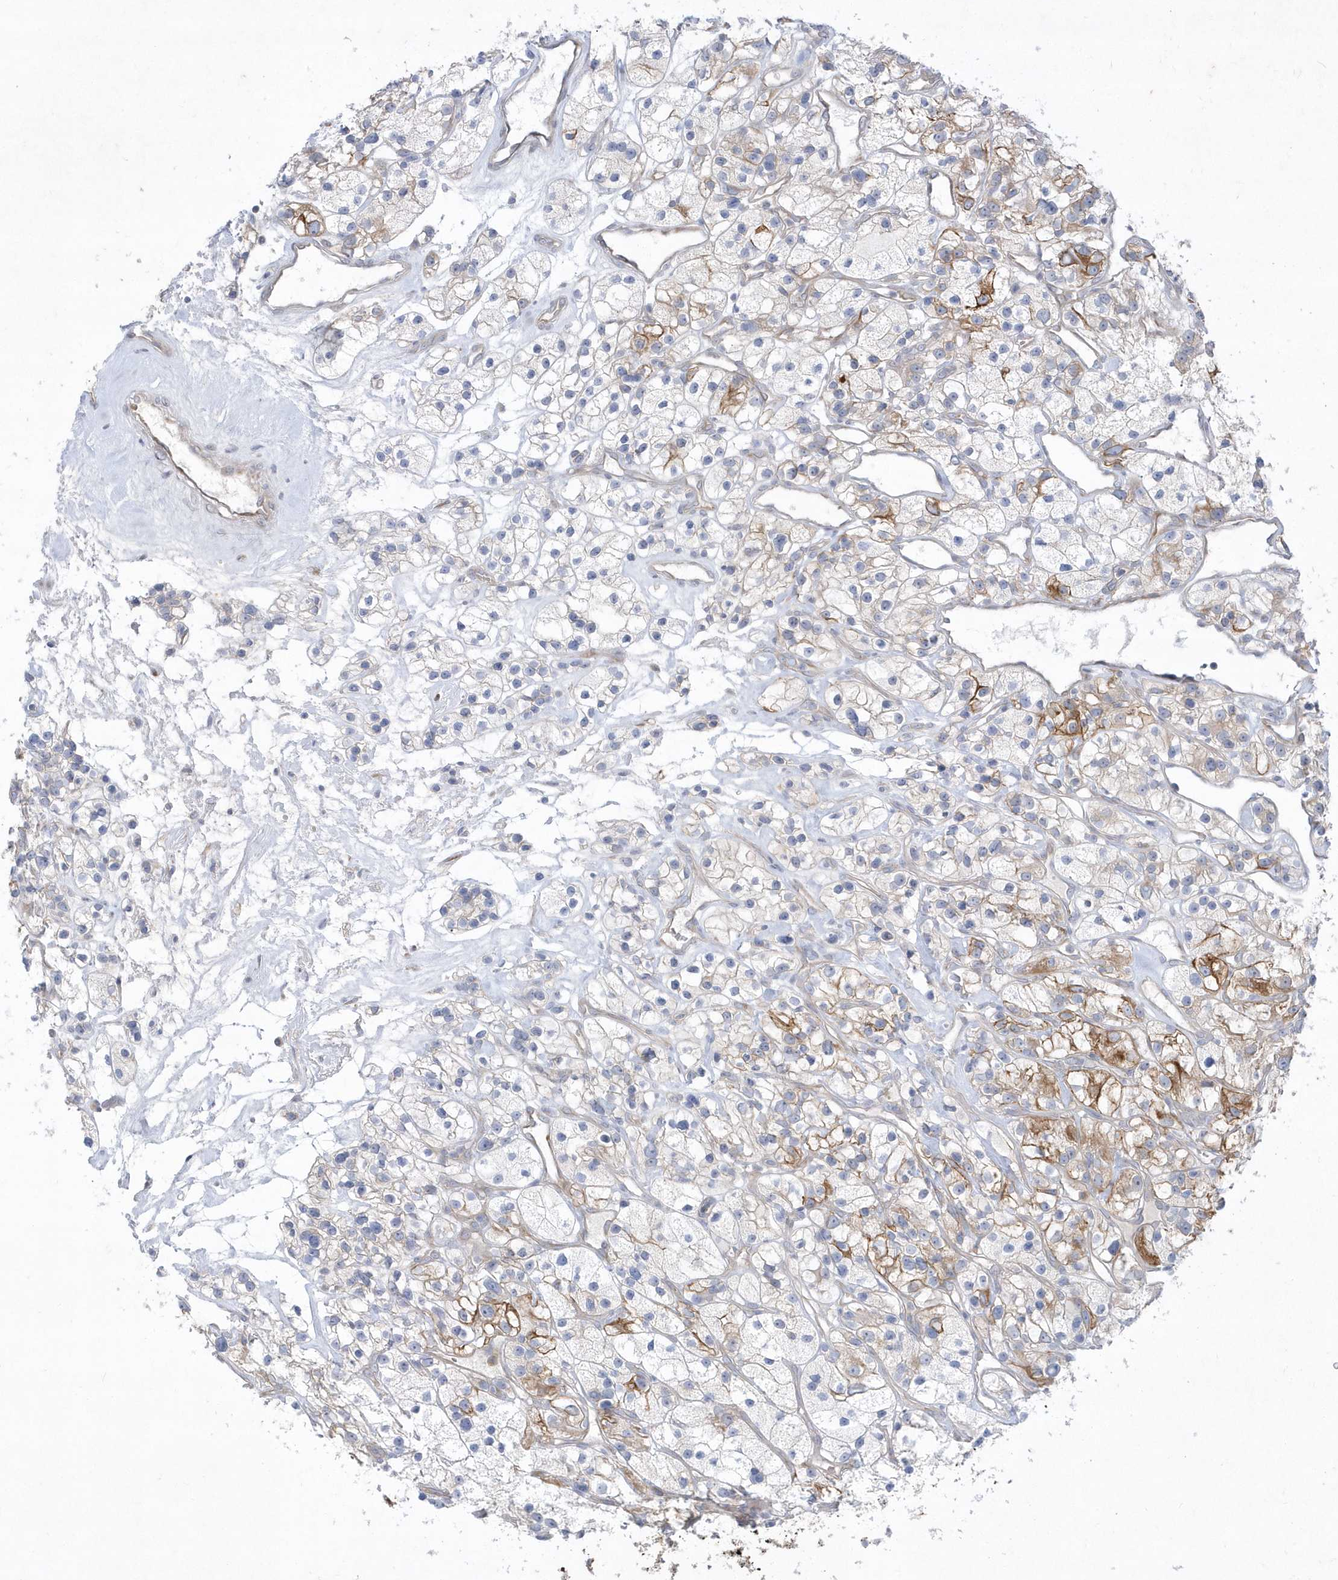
{"staining": {"intensity": "moderate", "quantity": "<25%", "location": "cytoplasmic/membranous"}, "tissue": "renal cancer", "cell_type": "Tumor cells", "image_type": "cancer", "snomed": [{"axis": "morphology", "description": "Adenocarcinoma, NOS"}, {"axis": "topography", "description": "Kidney"}], "caption": "This is an image of IHC staining of renal adenocarcinoma, which shows moderate positivity in the cytoplasmic/membranous of tumor cells.", "gene": "LARS1", "patient": {"sex": "female", "age": 57}}